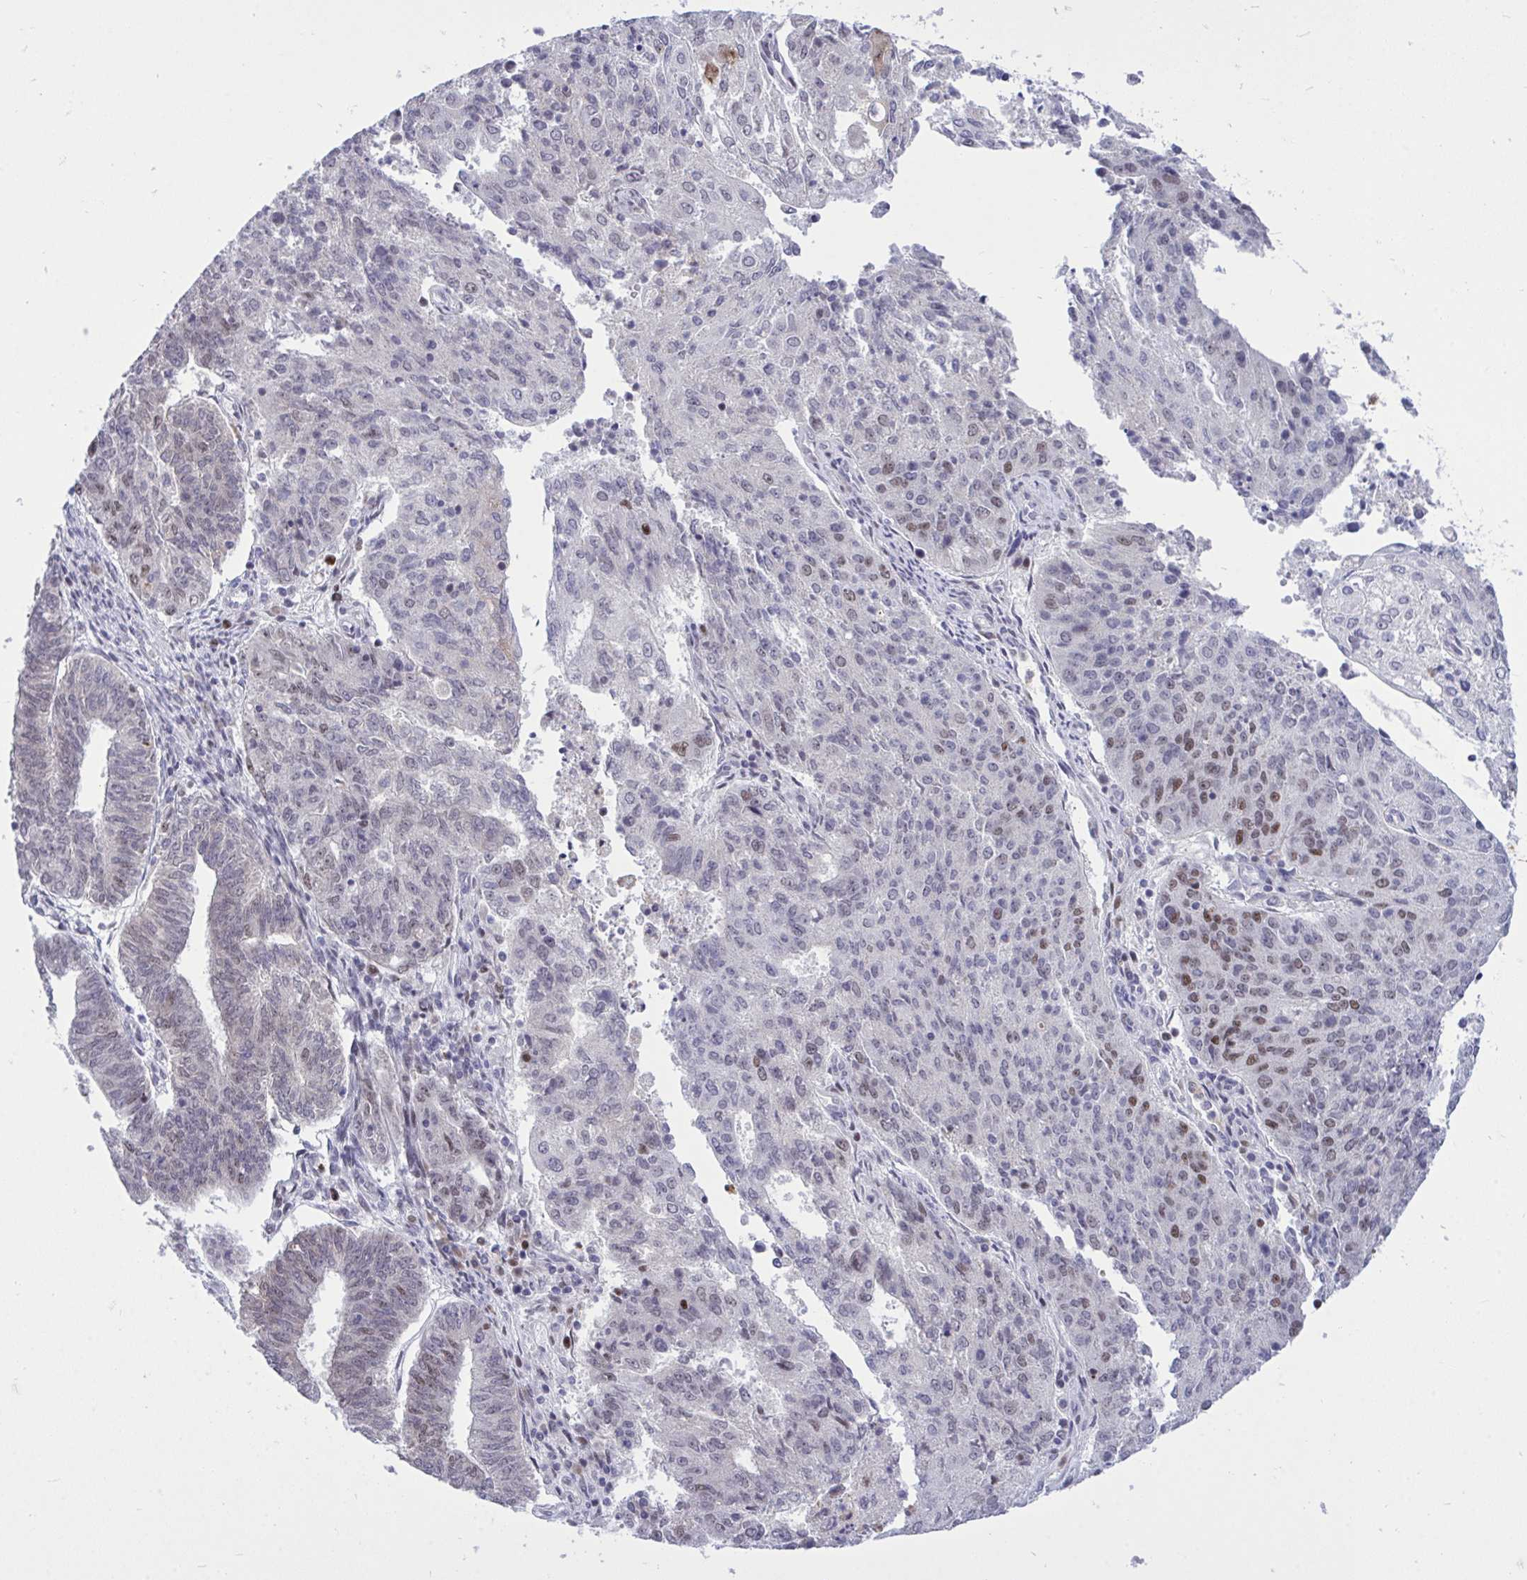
{"staining": {"intensity": "moderate", "quantity": "<25%", "location": "nuclear"}, "tissue": "endometrial cancer", "cell_type": "Tumor cells", "image_type": "cancer", "snomed": [{"axis": "morphology", "description": "Adenocarcinoma, NOS"}, {"axis": "topography", "description": "Endometrium"}], "caption": "Endometrial cancer (adenocarcinoma) stained with a brown dye shows moderate nuclear positive expression in approximately <25% of tumor cells.", "gene": "C1QL2", "patient": {"sex": "female", "age": 82}}